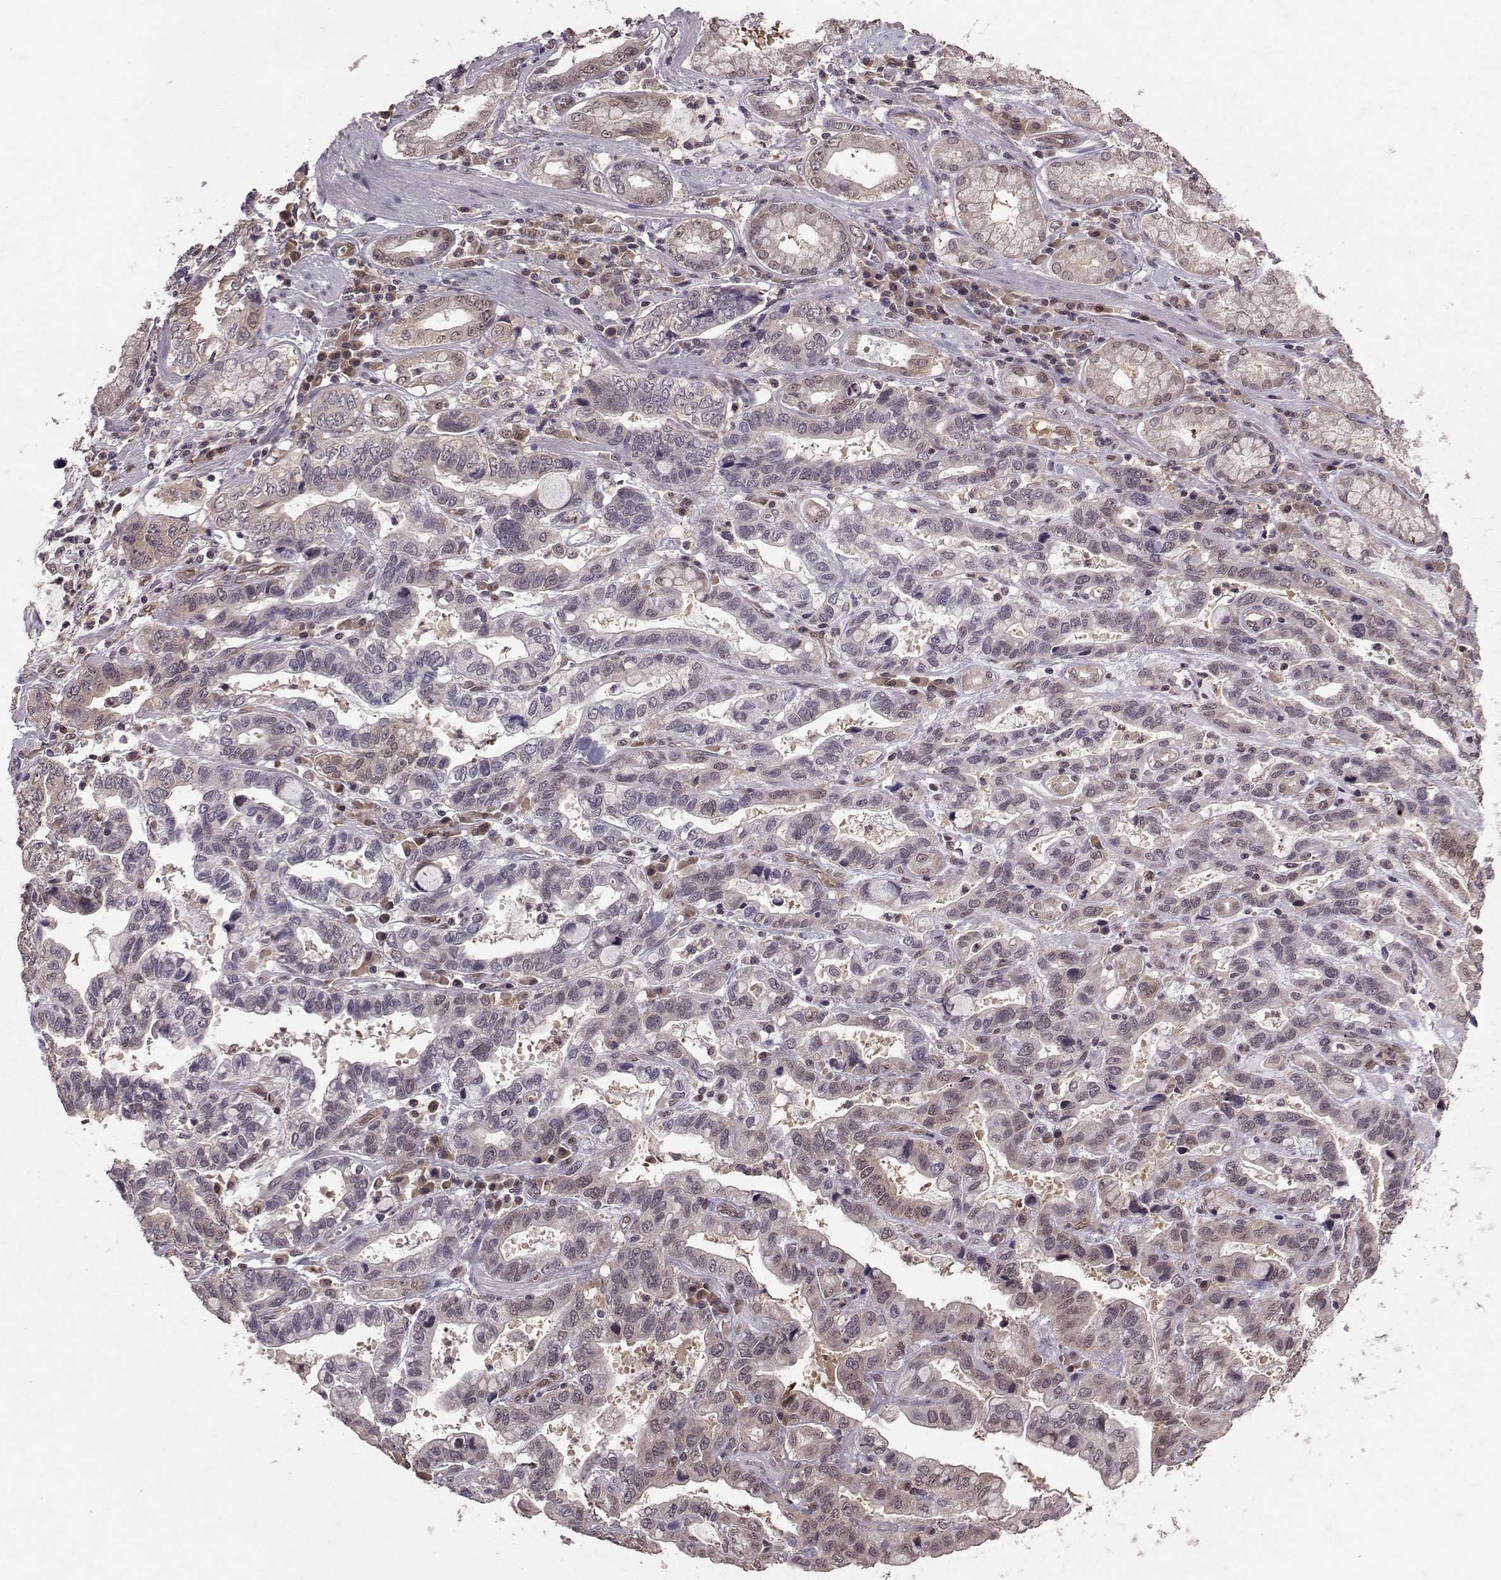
{"staining": {"intensity": "negative", "quantity": "none", "location": "none"}, "tissue": "stomach cancer", "cell_type": "Tumor cells", "image_type": "cancer", "snomed": [{"axis": "morphology", "description": "Adenocarcinoma, NOS"}, {"axis": "topography", "description": "Stomach, lower"}], "caption": "Stomach adenocarcinoma was stained to show a protein in brown. There is no significant expression in tumor cells. (DAB (3,3'-diaminobenzidine) immunohistochemistry (IHC) visualized using brightfield microscopy, high magnification).", "gene": "PPP2R2A", "patient": {"sex": "female", "age": 76}}